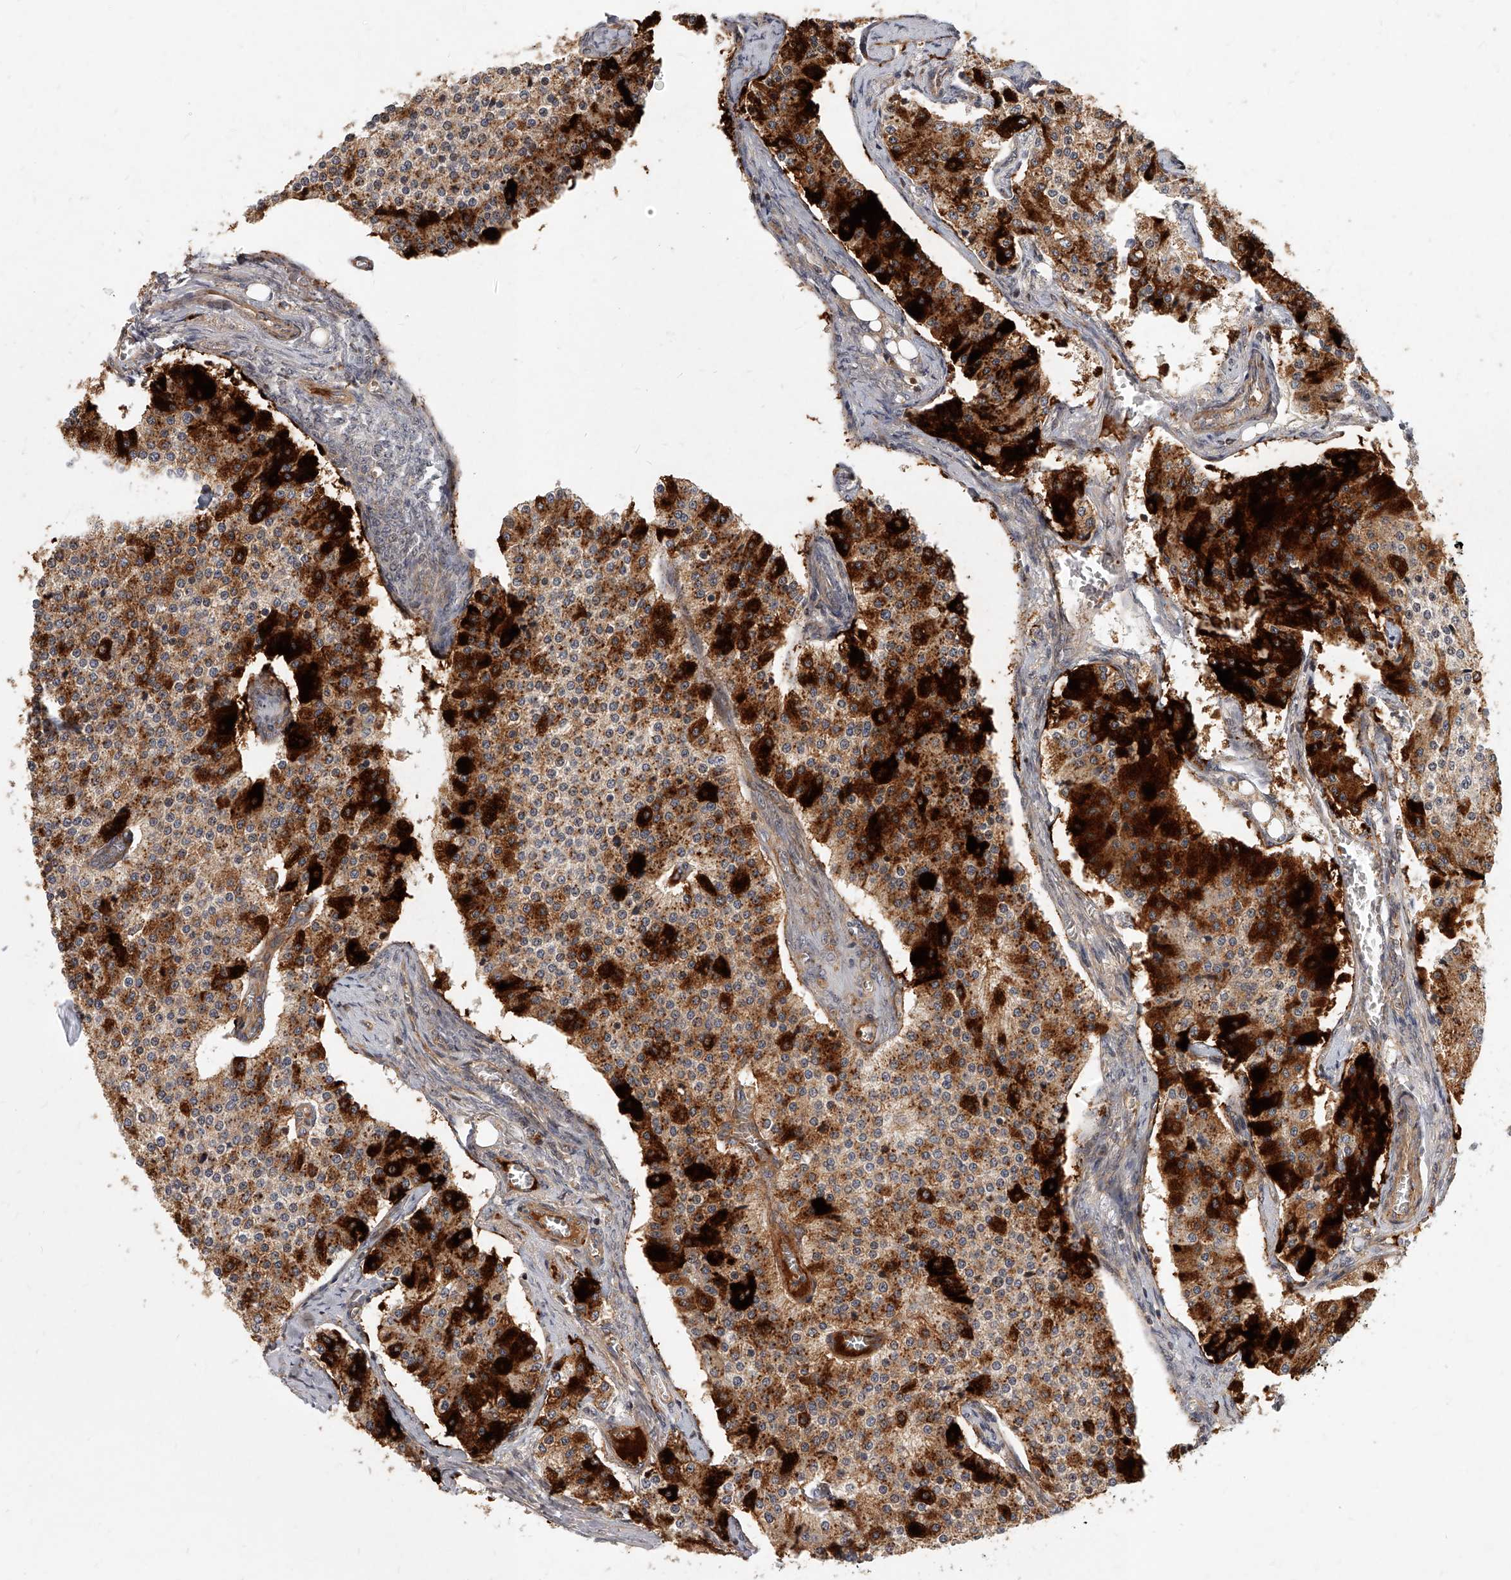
{"staining": {"intensity": "strong", "quantity": ">75%", "location": "cytoplasmic/membranous"}, "tissue": "carcinoid", "cell_type": "Tumor cells", "image_type": "cancer", "snomed": [{"axis": "morphology", "description": "Carcinoid, malignant, NOS"}, {"axis": "topography", "description": "Colon"}], "caption": "This is an image of immunohistochemistry staining of carcinoid, which shows strong expression in the cytoplasmic/membranous of tumor cells.", "gene": "SLC37A1", "patient": {"sex": "female", "age": 52}}